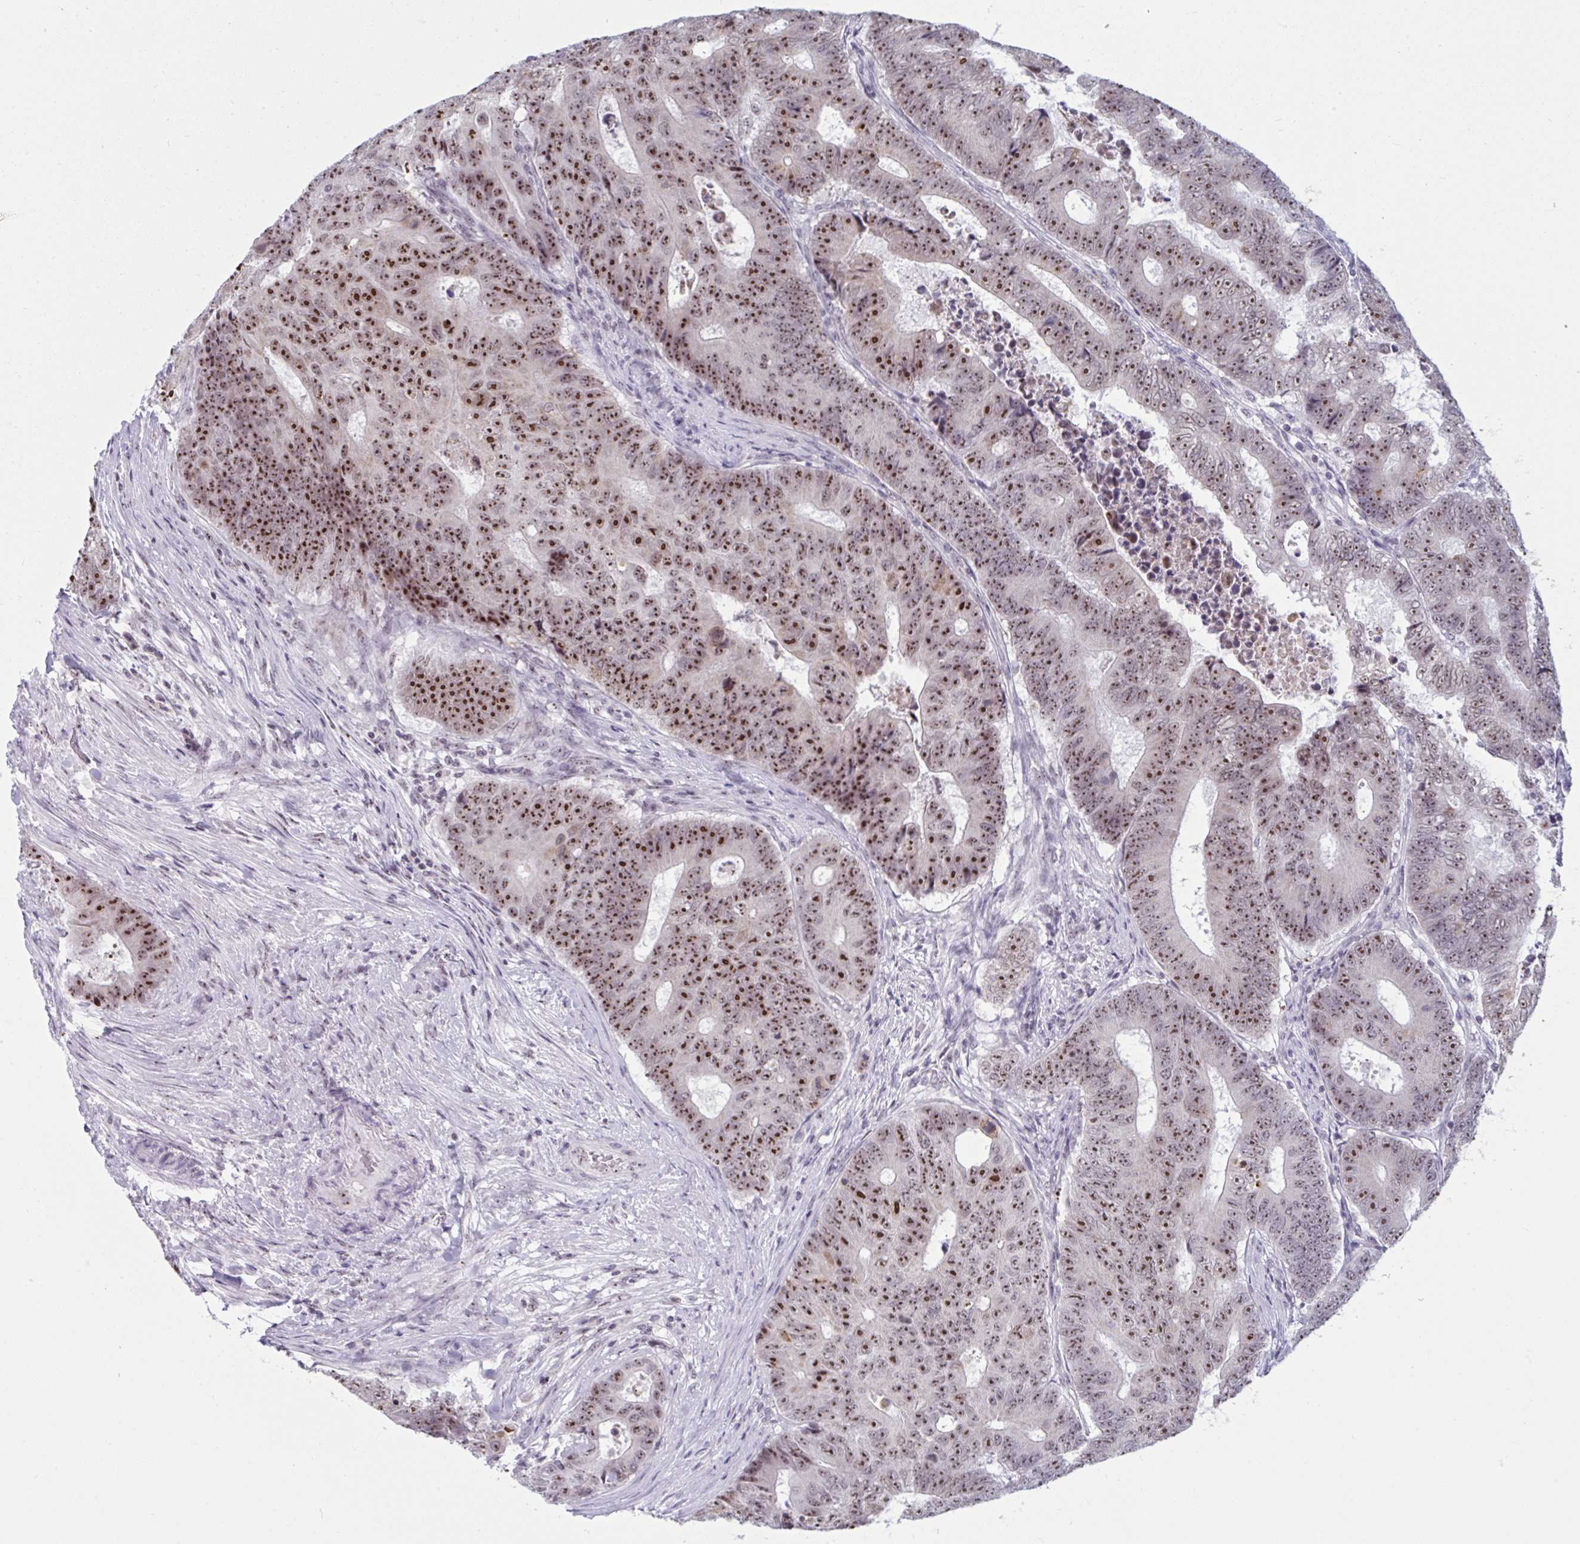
{"staining": {"intensity": "strong", "quantity": ">75%", "location": "nuclear"}, "tissue": "colorectal cancer", "cell_type": "Tumor cells", "image_type": "cancer", "snomed": [{"axis": "morphology", "description": "Adenocarcinoma, NOS"}, {"axis": "topography", "description": "Colon"}], "caption": "A high amount of strong nuclear expression is identified in about >75% of tumor cells in colorectal cancer tissue.", "gene": "TGM6", "patient": {"sex": "female", "age": 48}}